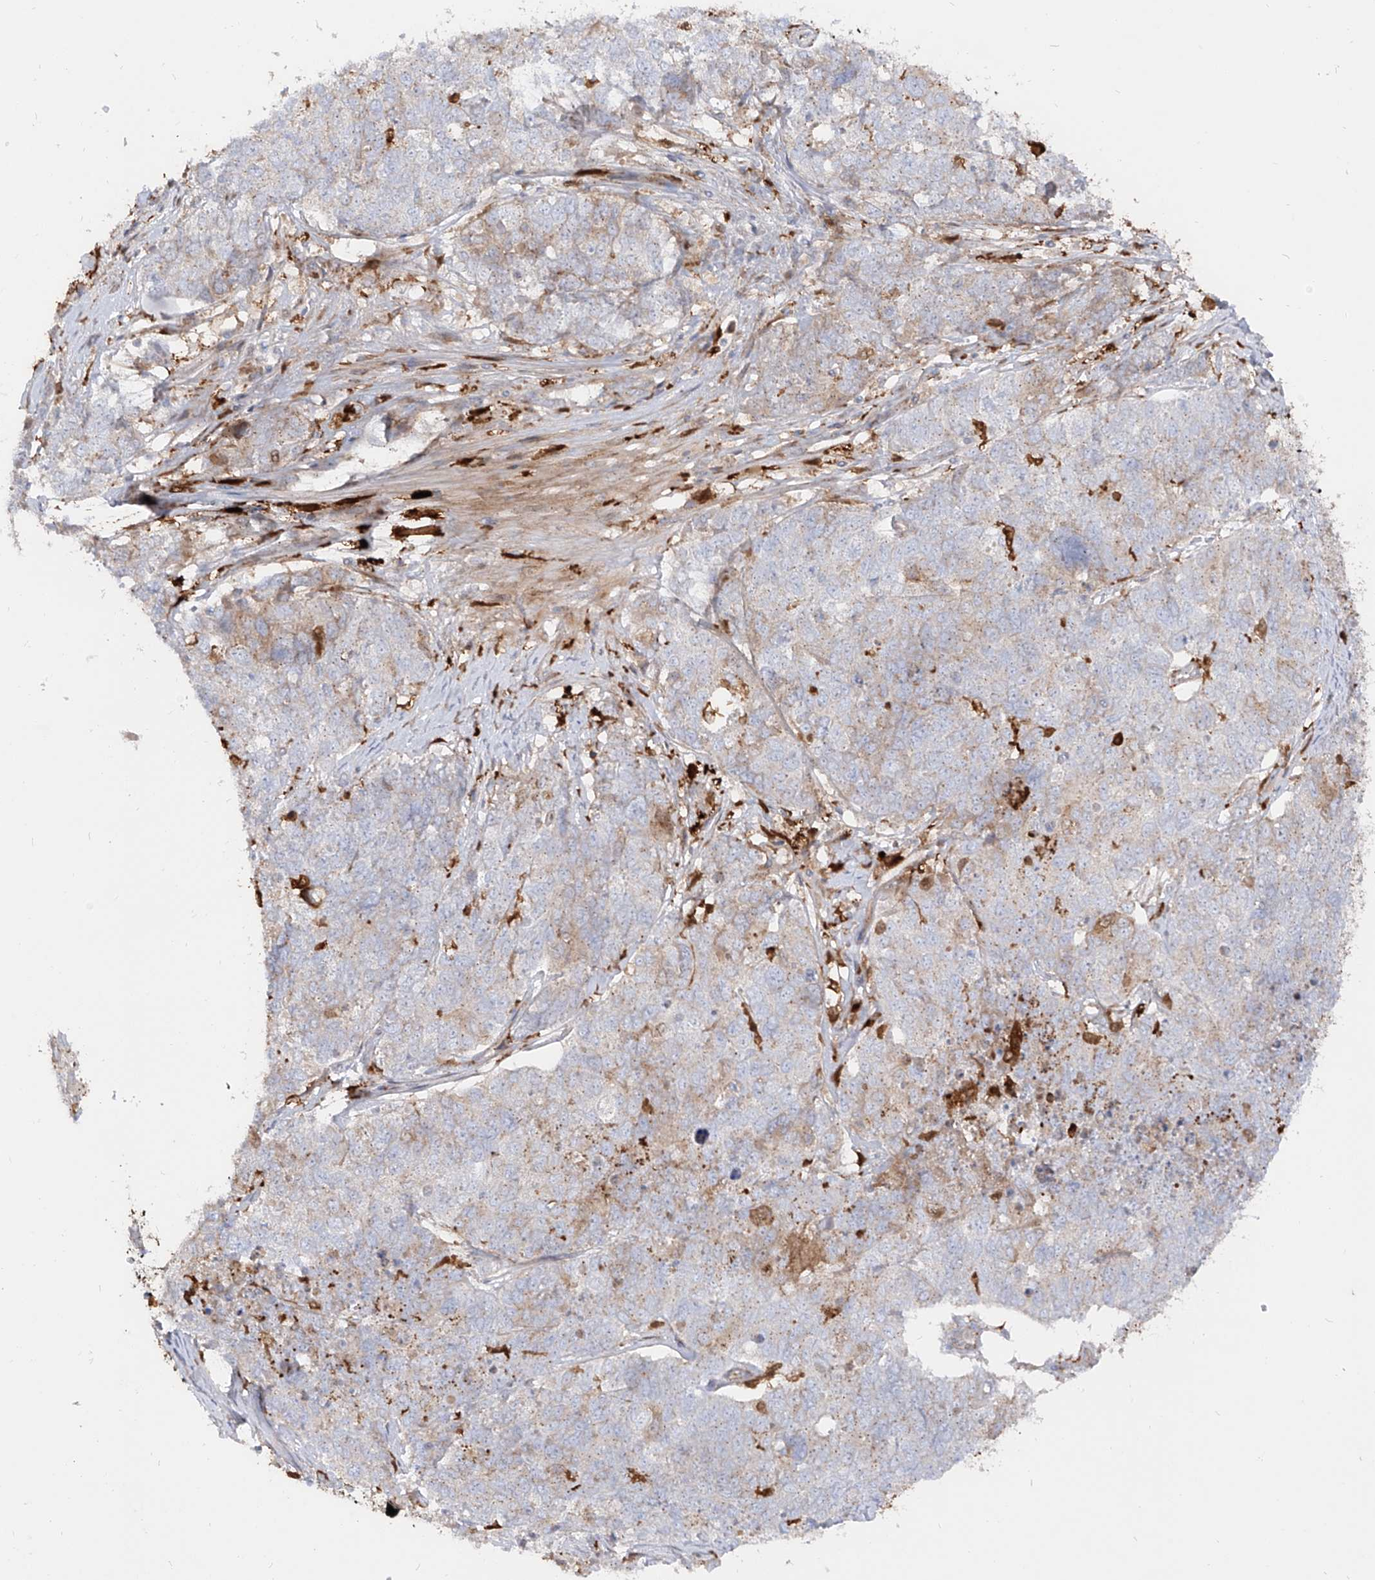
{"staining": {"intensity": "weak", "quantity": "<25%", "location": "cytoplasmic/membranous"}, "tissue": "cervical cancer", "cell_type": "Tumor cells", "image_type": "cancer", "snomed": [{"axis": "morphology", "description": "Squamous cell carcinoma, NOS"}, {"axis": "topography", "description": "Cervix"}], "caption": "Immunohistochemical staining of human cervical cancer (squamous cell carcinoma) exhibits no significant positivity in tumor cells.", "gene": "KYNU", "patient": {"sex": "female", "age": 63}}